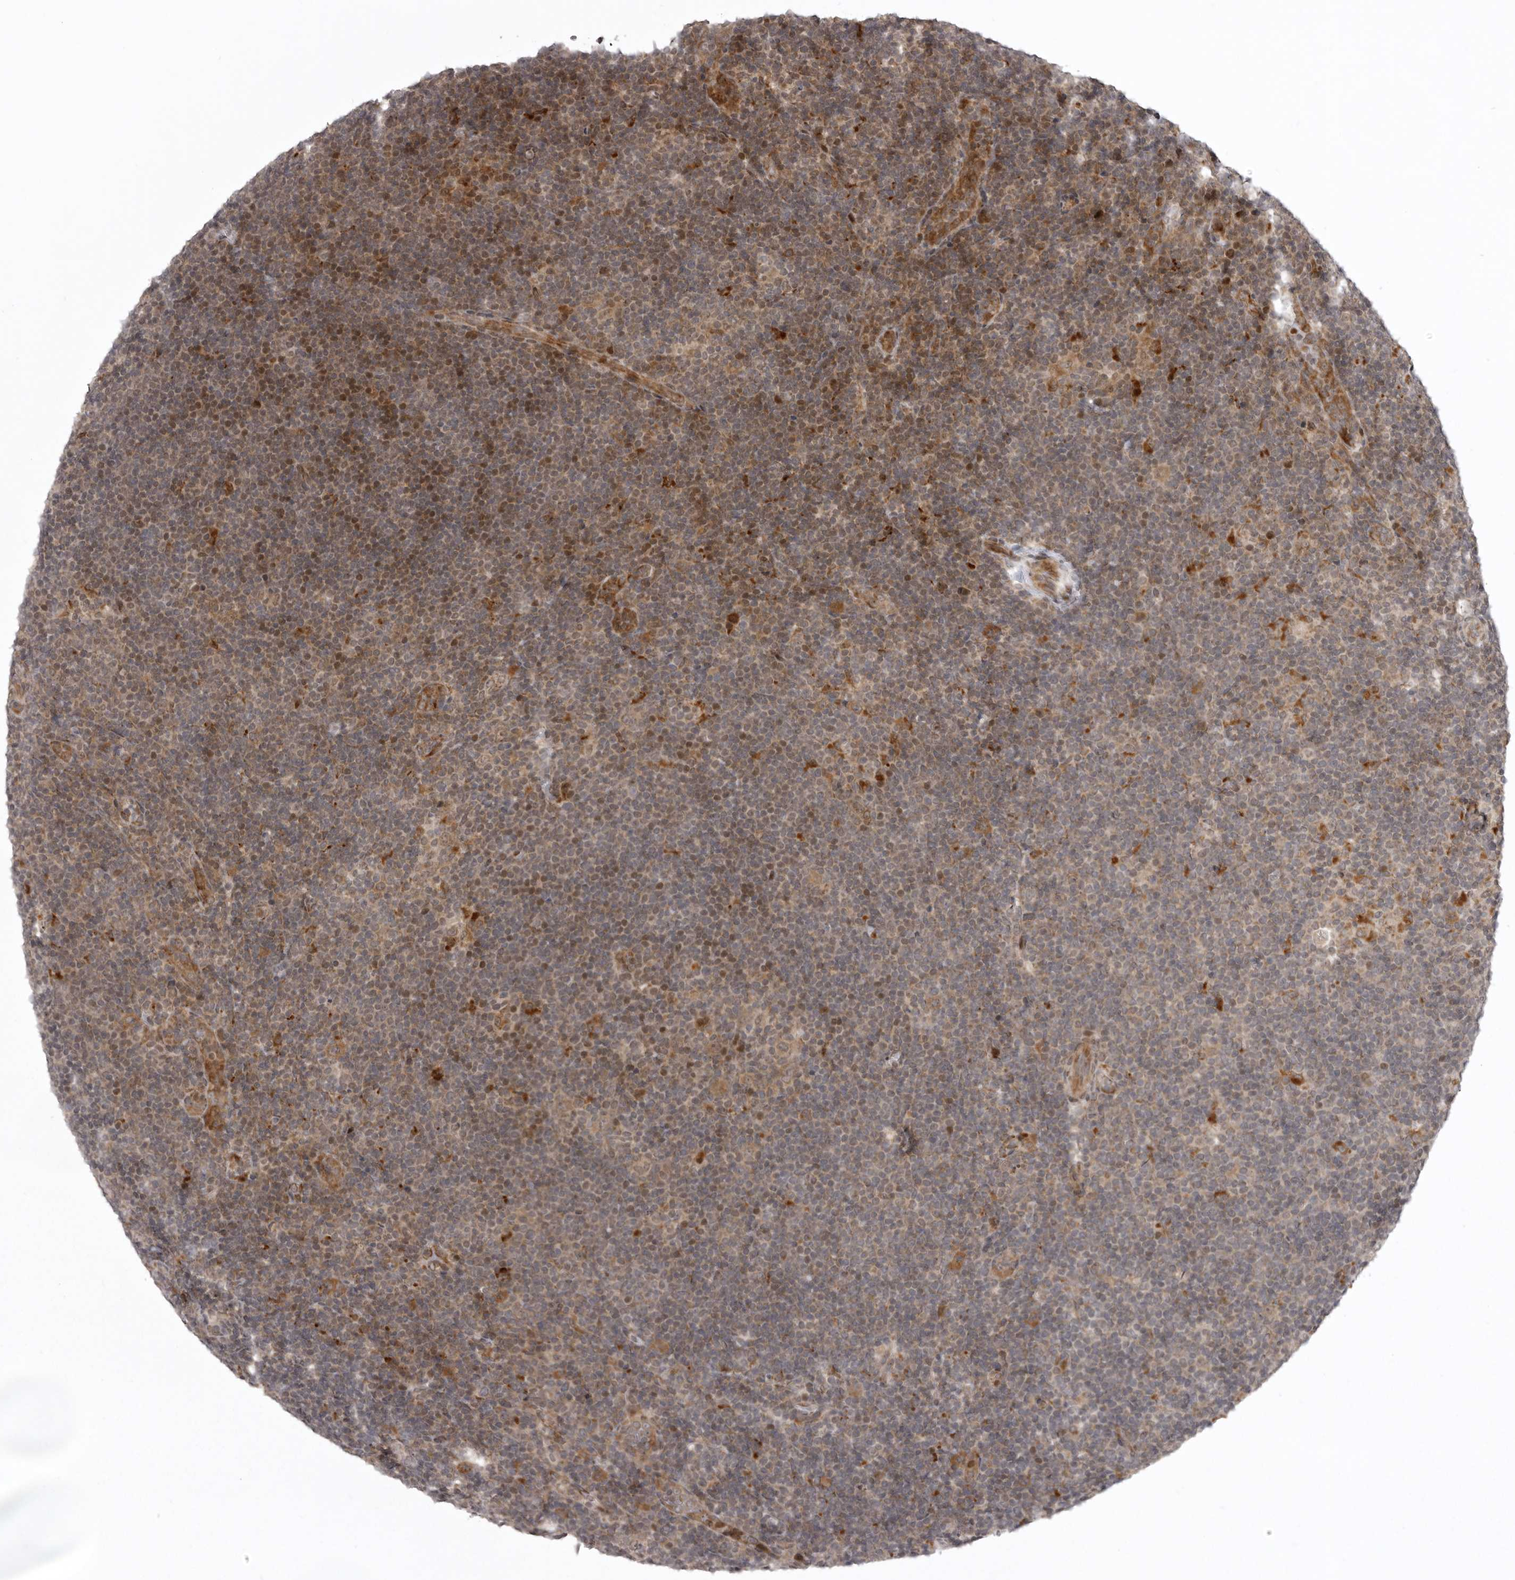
{"staining": {"intensity": "moderate", "quantity": ">75%", "location": "cytoplasmic/membranous"}, "tissue": "lymphoma", "cell_type": "Tumor cells", "image_type": "cancer", "snomed": [{"axis": "morphology", "description": "Hodgkin's disease, NOS"}, {"axis": "topography", "description": "Lymph node"}], "caption": "High-power microscopy captured an immunohistochemistry photomicrograph of Hodgkin's disease, revealing moderate cytoplasmic/membranous staining in approximately >75% of tumor cells.", "gene": "C1orf109", "patient": {"sex": "female", "age": 57}}